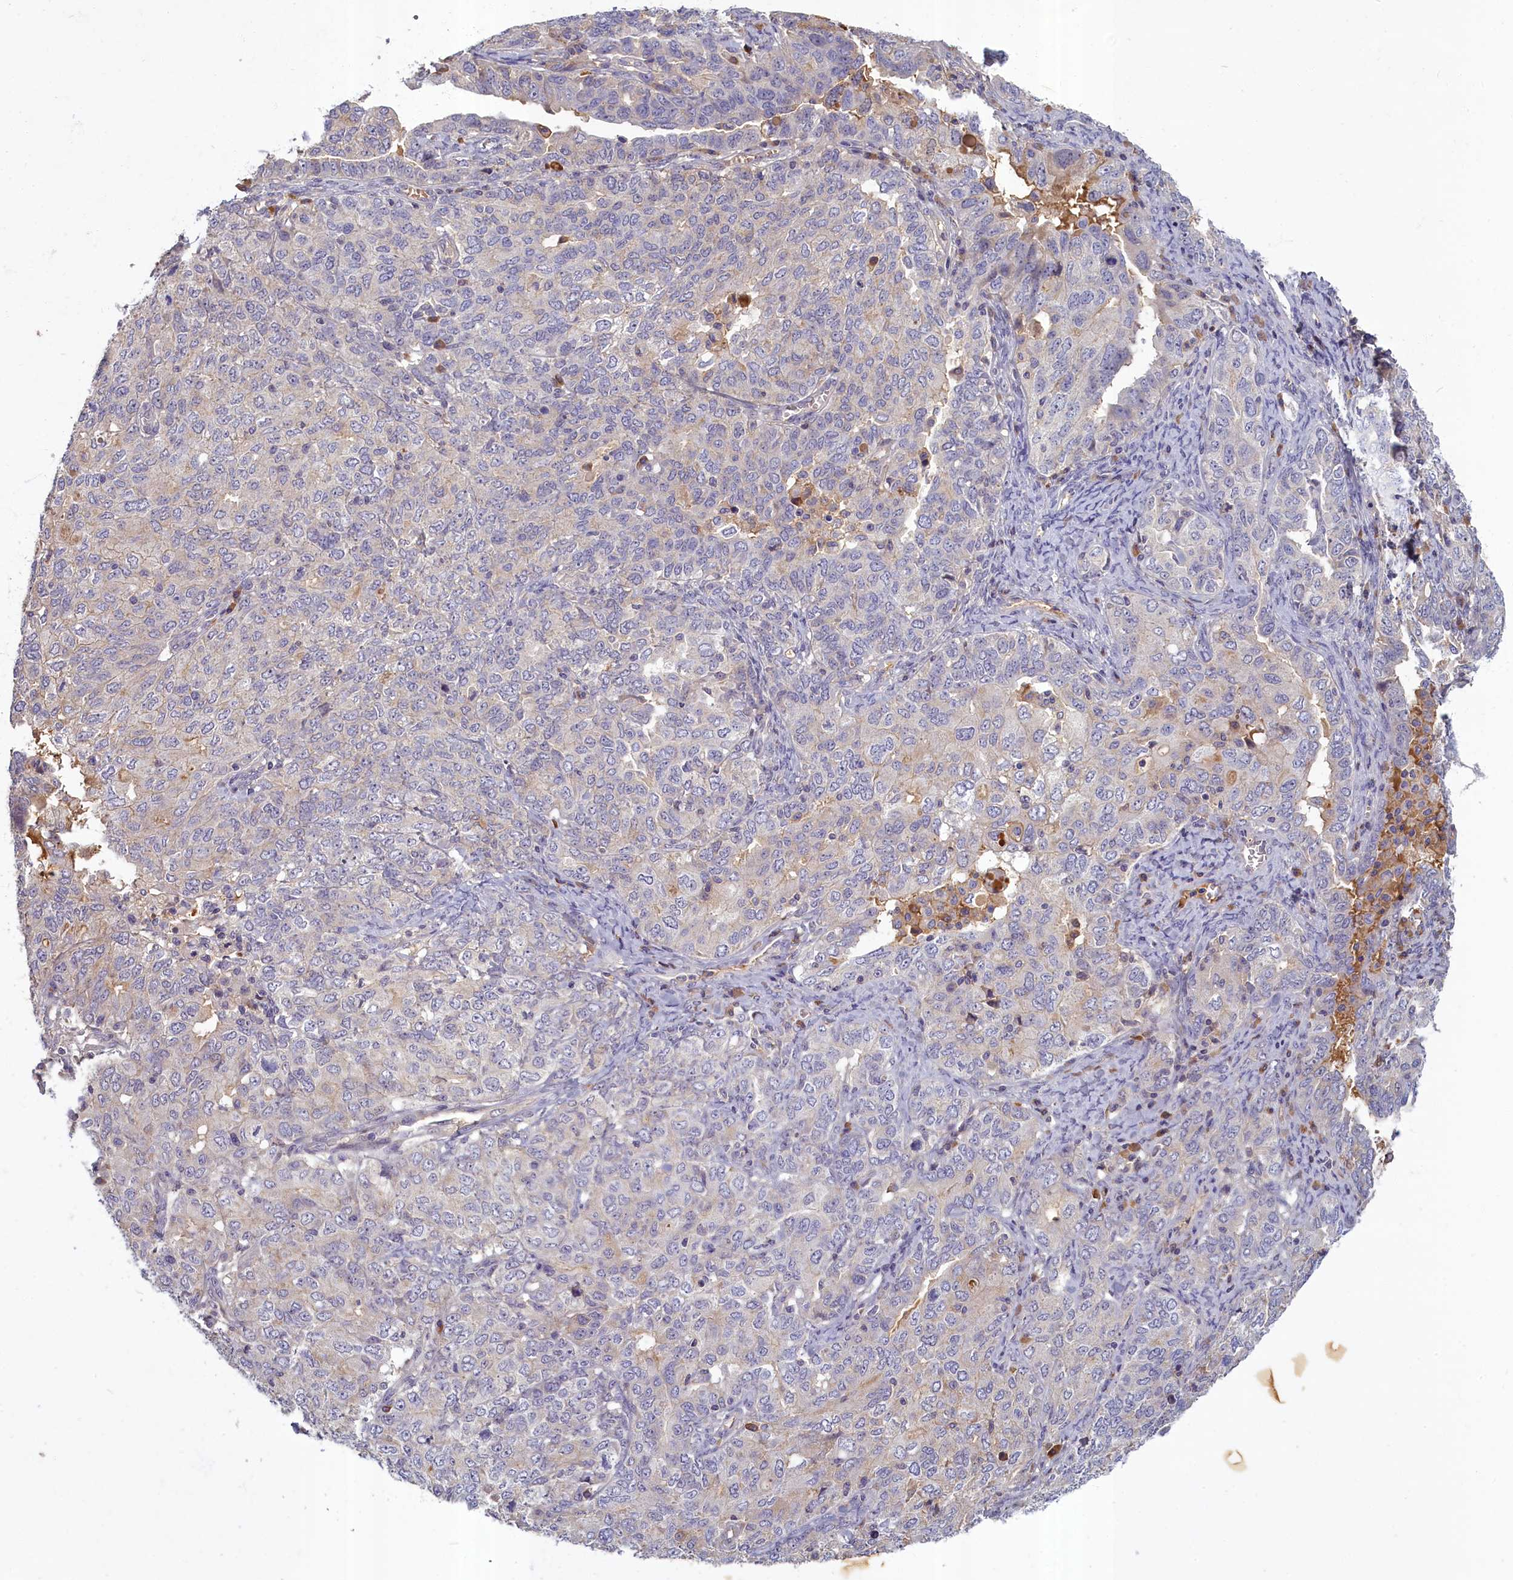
{"staining": {"intensity": "weak", "quantity": "<25%", "location": "cytoplasmic/membranous"}, "tissue": "ovarian cancer", "cell_type": "Tumor cells", "image_type": "cancer", "snomed": [{"axis": "morphology", "description": "Carcinoma, endometroid"}, {"axis": "topography", "description": "Ovary"}], "caption": "An image of endometroid carcinoma (ovarian) stained for a protein shows no brown staining in tumor cells.", "gene": "SV2C", "patient": {"sex": "female", "age": 62}}